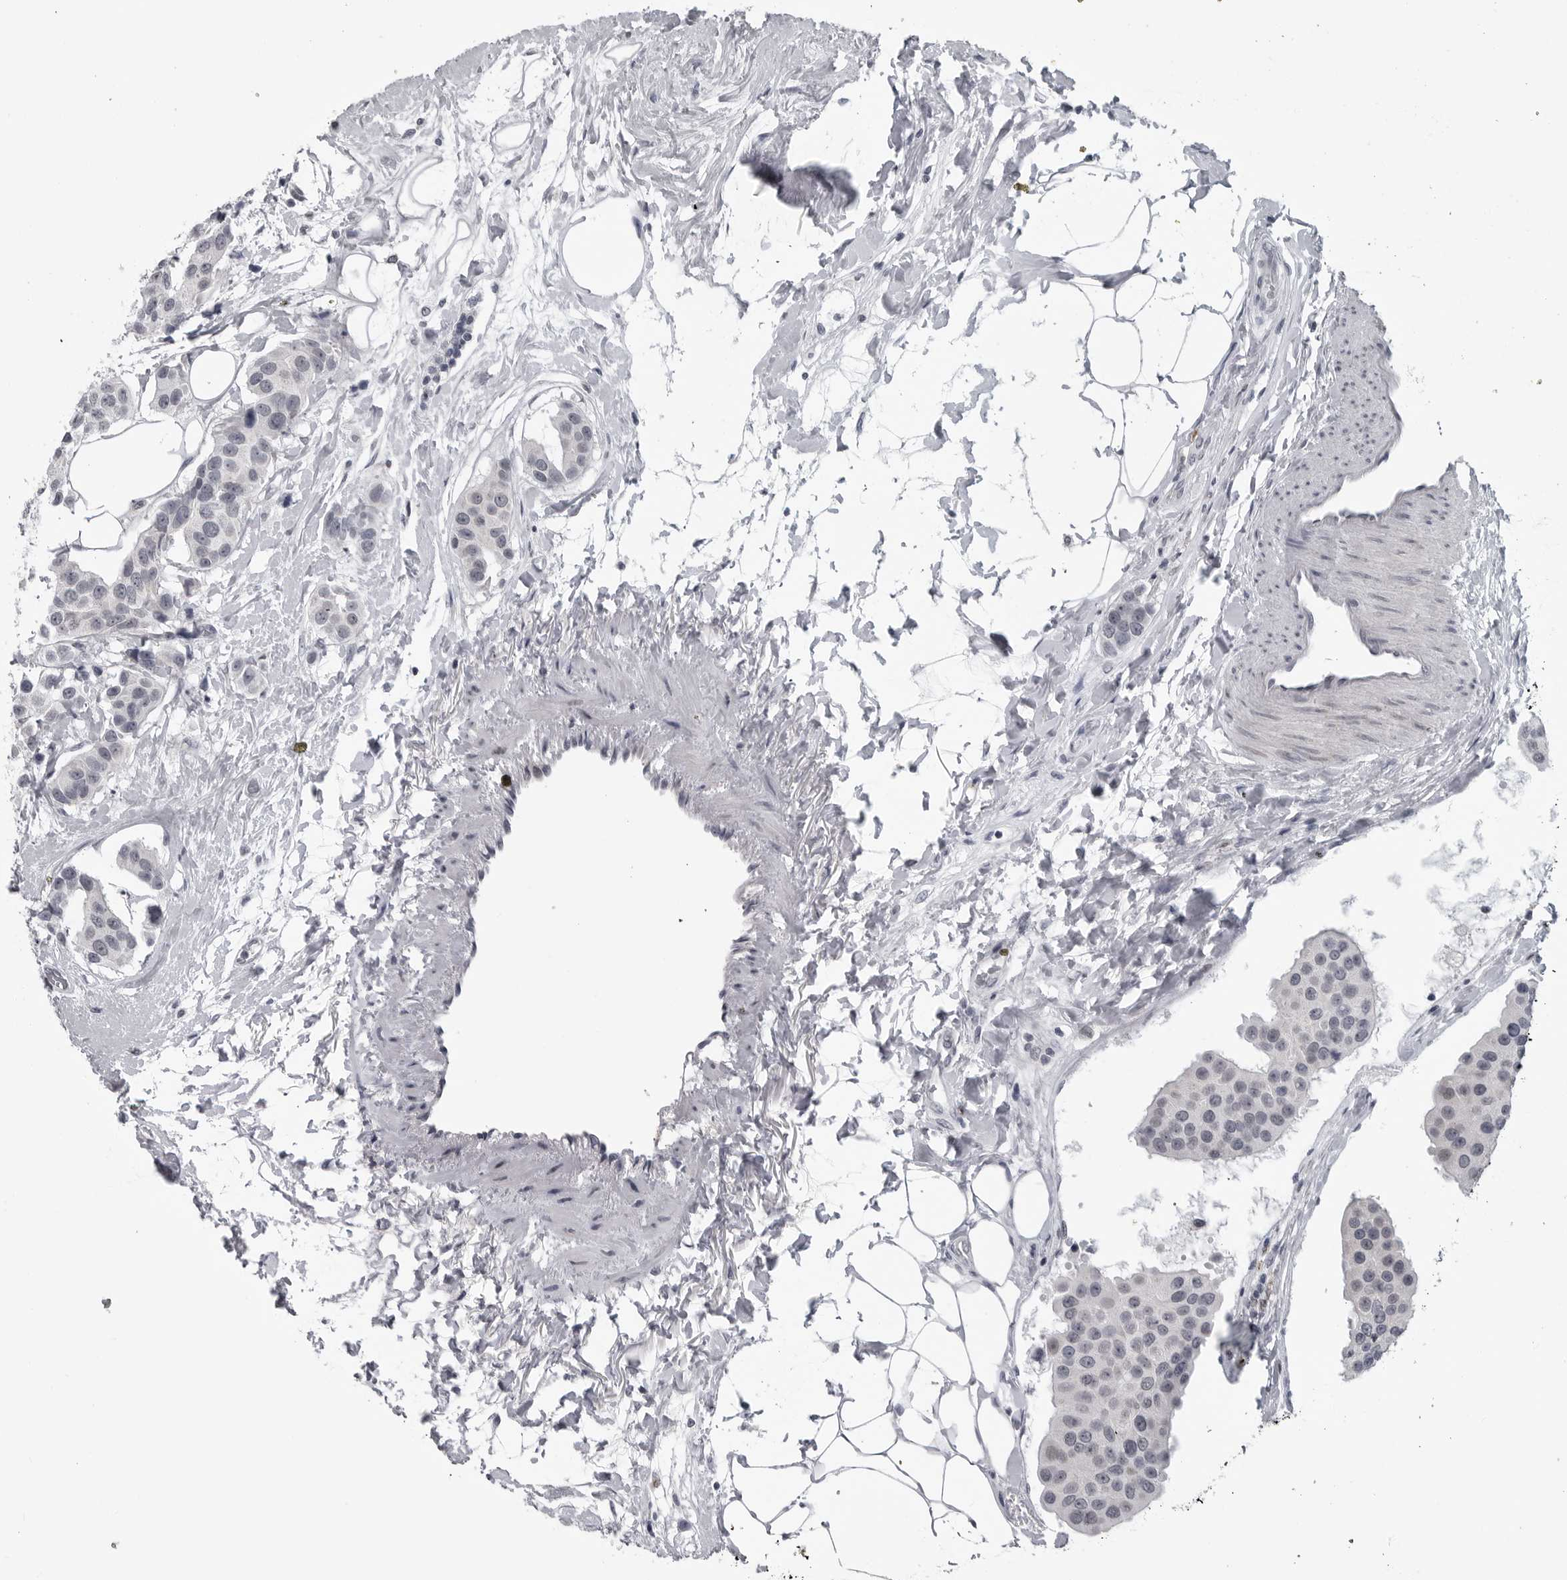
{"staining": {"intensity": "negative", "quantity": "none", "location": "none"}, "tissue": "breast cancer", "cell_type": "Tumor cells", "image_type": "cancer", "snomed": [{"axis": "morphology", "description": "Normal tissue, NOS"}, {"axis": "morphology", "description": "Duct carcinoma"}, {"axis": "topography", "description": "Breast"}], "caption": "Human breast cancer (invasive ductal carcinoma) stained for a protein using IHC shows no staining in tumor cells.", "gene": "LYSMD1", "patient": {"sex": "female", "age": 39}}